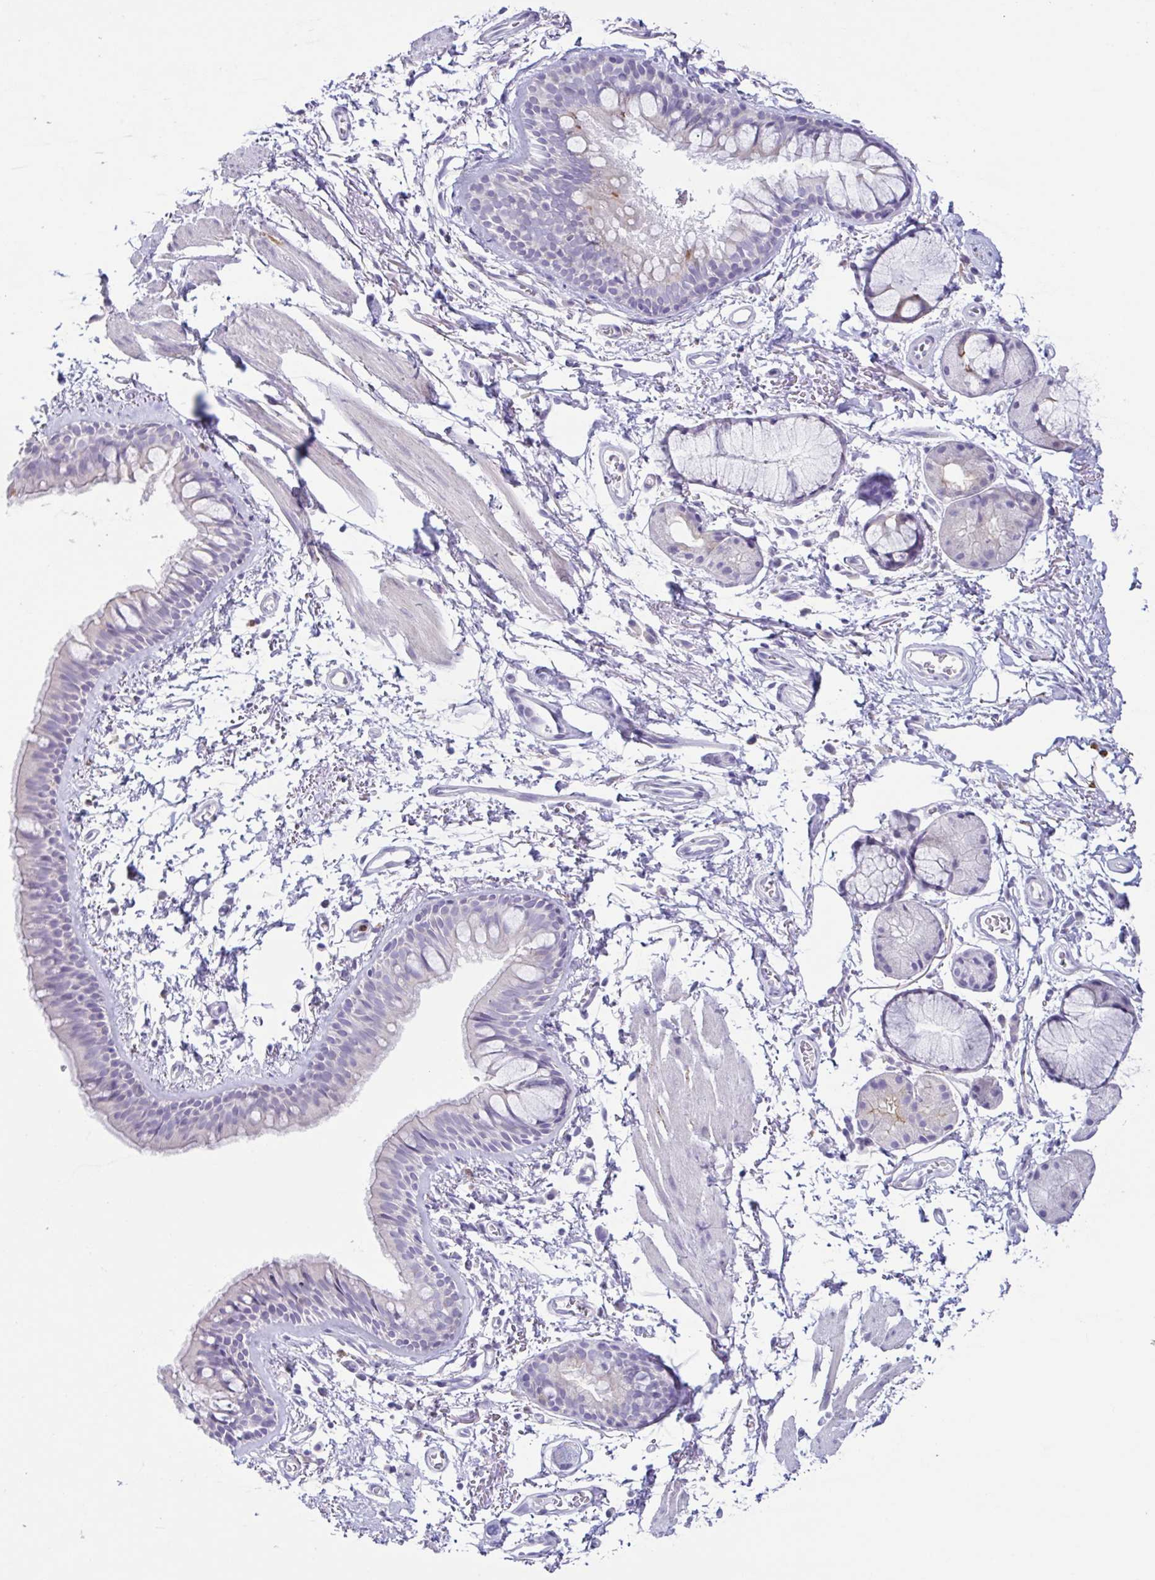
{"staining": {"intensity": "weak", "quantity": "<25%", "location": "cytoplasmic/membranous"}, "tissue": "bronchus", "cell_type": "Respiratory epithelial cells", "image_type": "normal", "snomed": [{"axis": "morphology", "description": "Normal tissue, NOS"}, {"axis": "topography", "description": "Cartilage tissue"}, {"axis": "topography", "description": "Bronchus"}], "caption": "This is an IHC photomicrograph of benign bronchus. There is no positivity in respiratory epithelial cells.", "gene": "ATP6V1G2", "patient": {"sex": "female", "age": 79}}